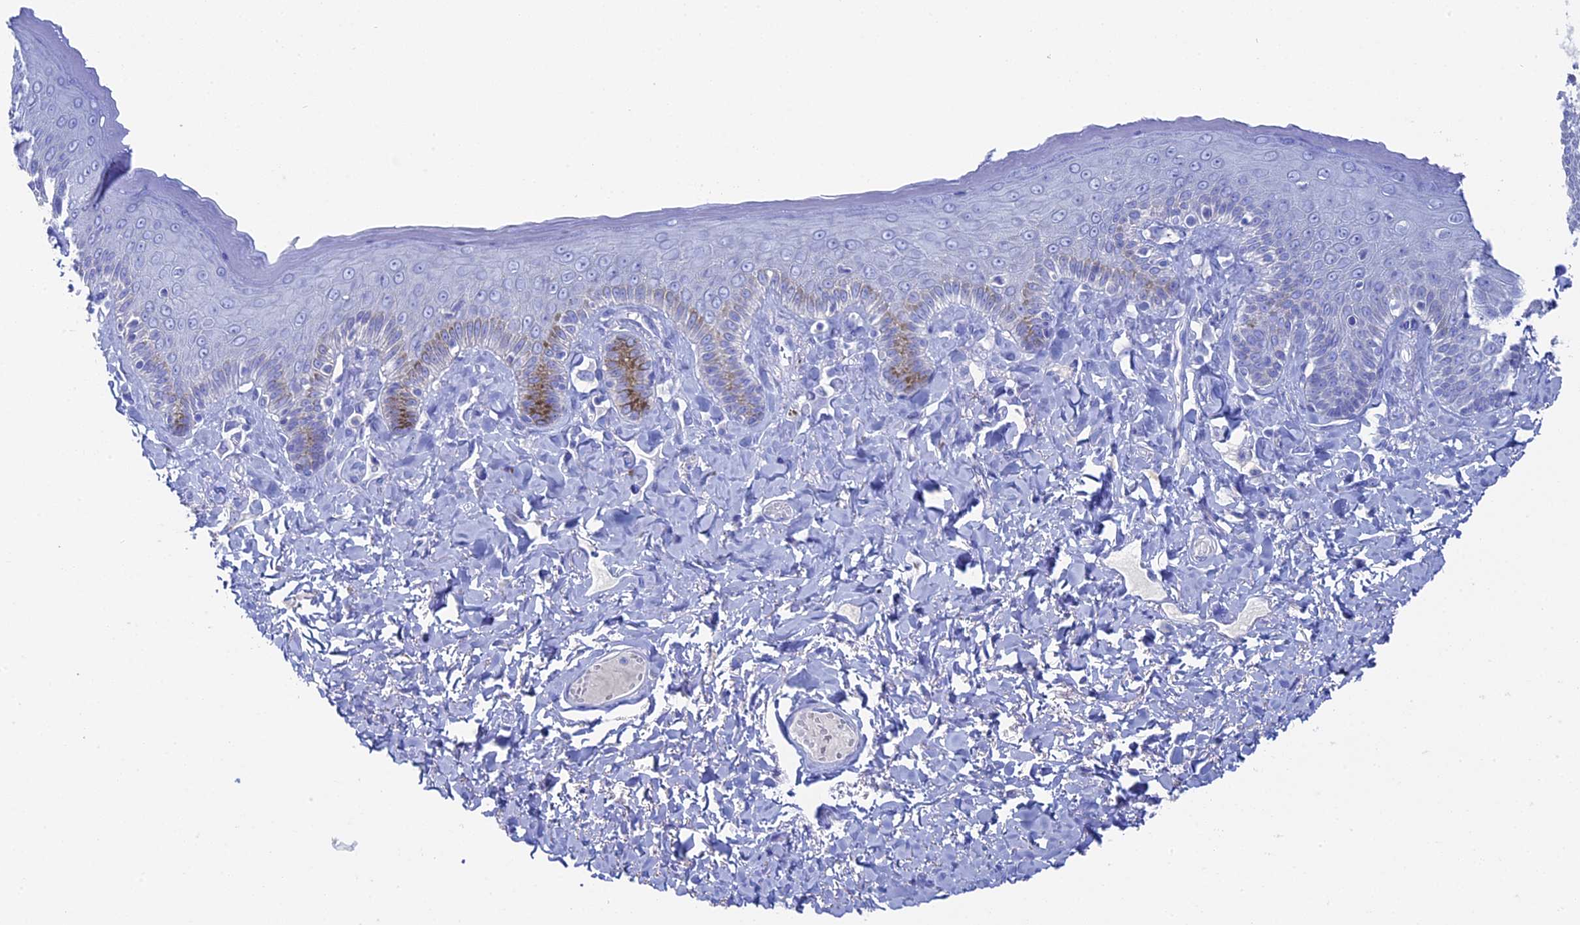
{"staining": {"intensity": "moderate", "quantity": "<25%", "location": "cytoplasmic/membranous"}, "tissue": "skin", "cell_type": "Epidermal cells", "image_type": "normal", "snomed": [{"axis": "morphology", "description": "Normal tissue, NOS"}, {"axis": "topography", "description": "Anal"}], "caption": "This is a micrograph of immunohistochemistry staining of normal skin, which shows moderate expression in the cytoplasmic/membranous of epidermal cells.", "gene": "UNC119", "patient": {"sex": "male", "age": 69}}